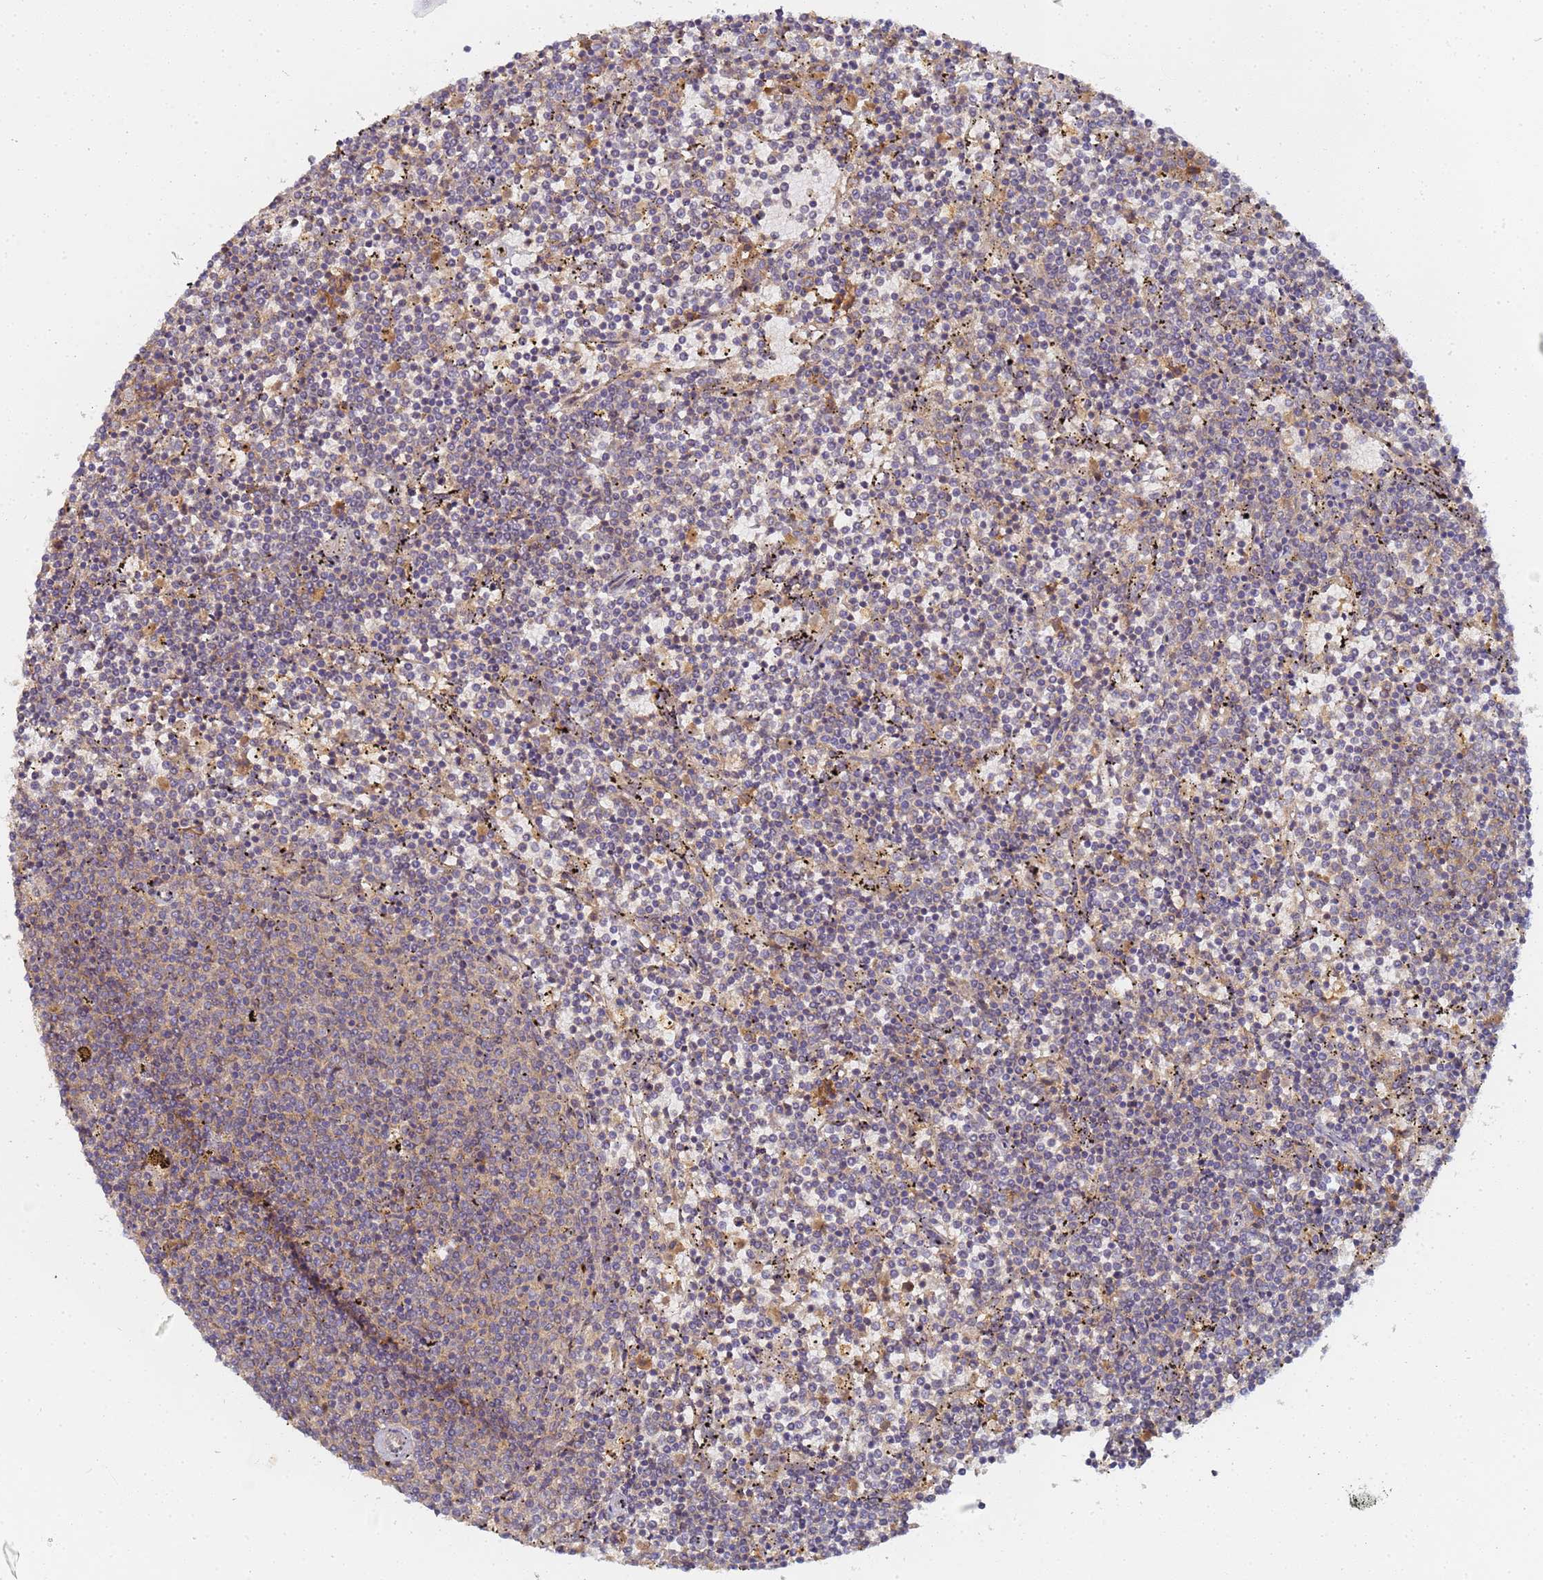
{"staining": {"intensity": "negative", "quantity": "none", "location": "none"}, "tissue": "lymphoma", "cell_type": "Tumor cells", "image_type": "cancer", "snomed": [{"axis": "morphology", "description": "Malignant lymphoma, non-Hodgkin's type, Low grade"}, {"axis": "topography", "description": "Spleen"}], "caption": "This is an immunohistochemistry (IHC) micrograph of lymphoma. There is no expression in tumor cells.", "gene": "LRRC69", "patient": {"sex": "female", "age": 50}}